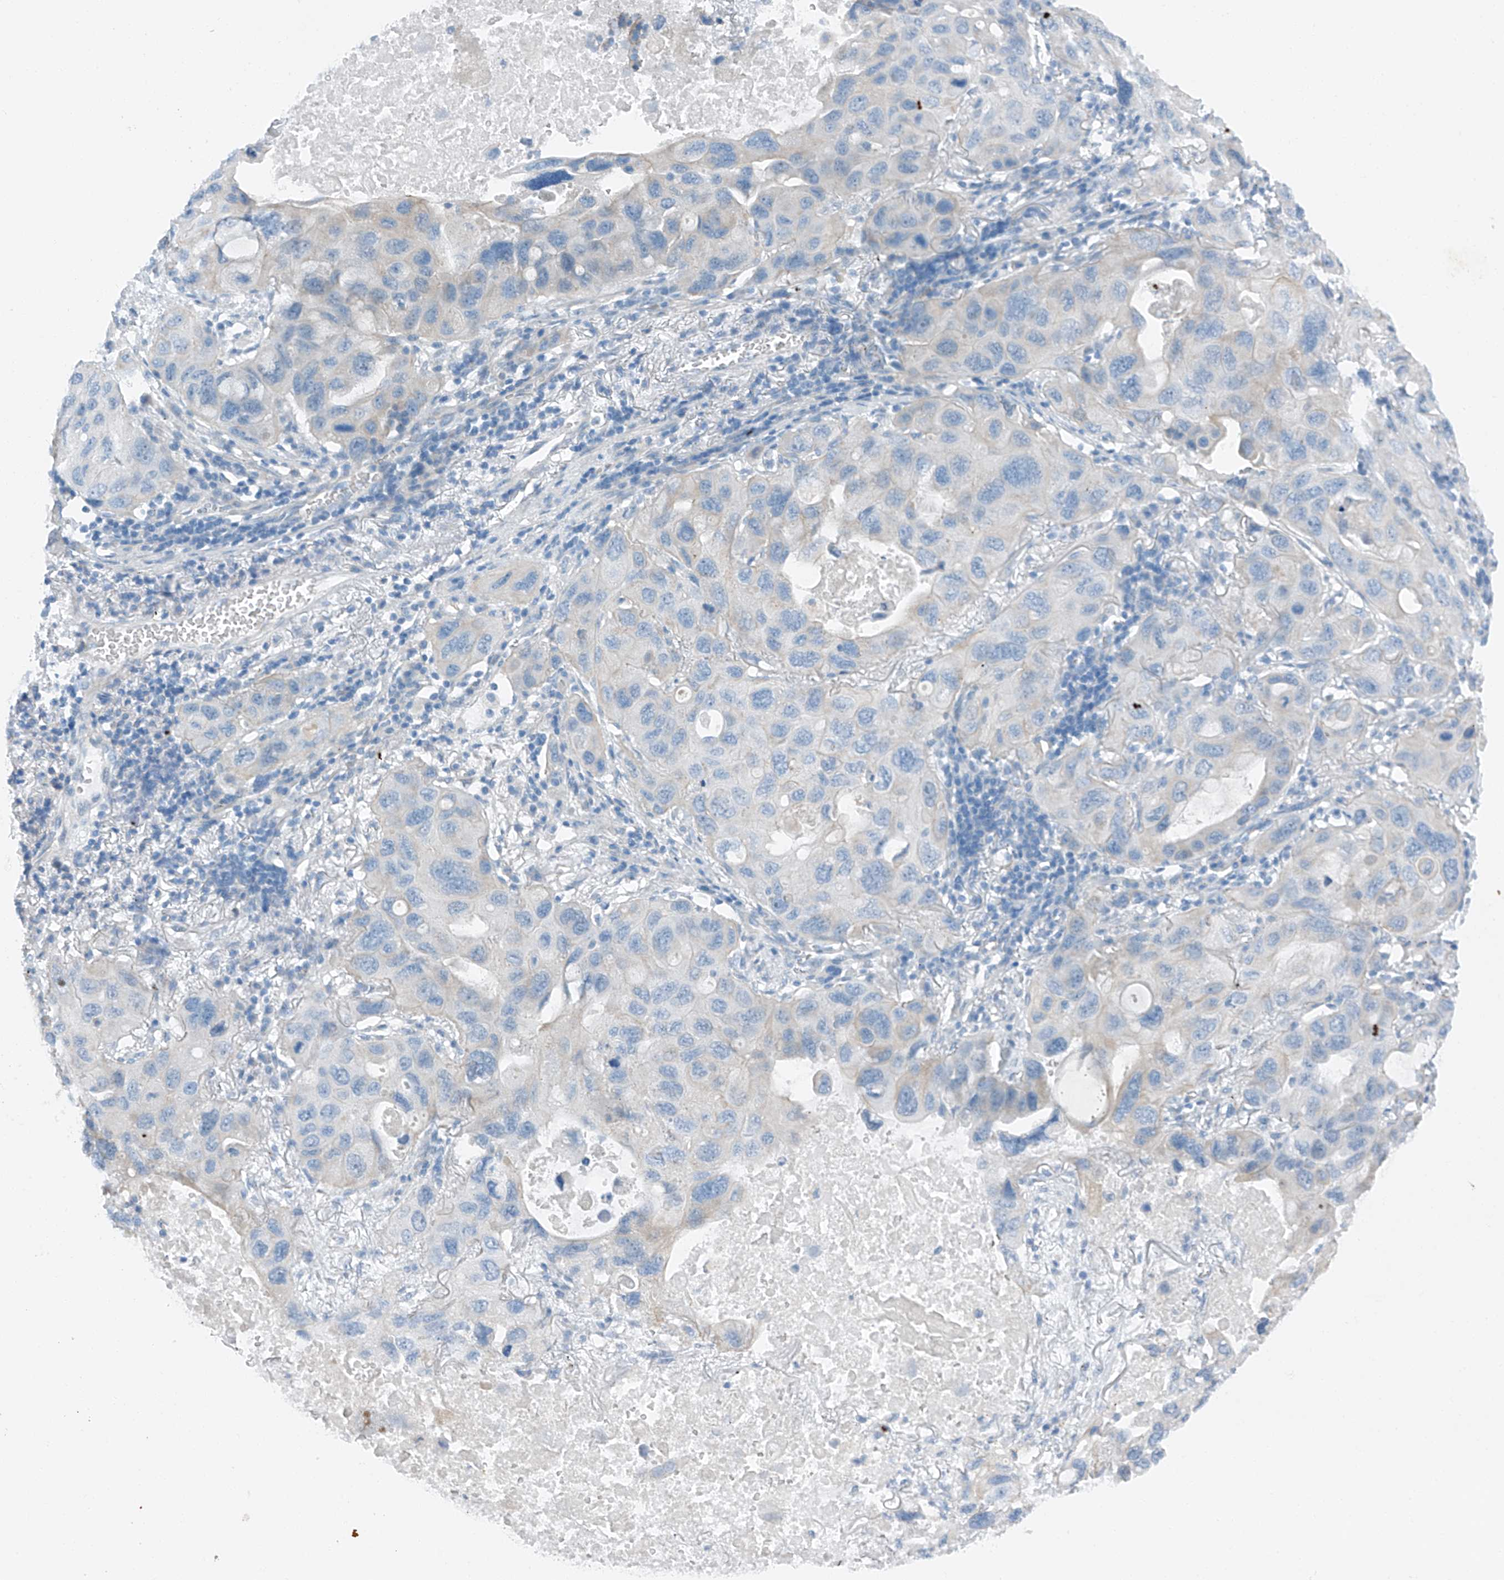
{"staining": {"intensity": "negative", "quantity": "none", "location": "none"}, "tissue": "lung cancer", "cell_type": "Tumor cells", "image_type": "cancer", "snomed": [{"axis": "morphology", "description": "Squamous cell carcinoma, NOS"}, {"axis": "topography", "description": "Lung"}], "caption": "The micrograph displays no staining of tumor cells in lung cancer.", "gene": "MDGA1", "patient": {"sex": "female", "age": 73}}